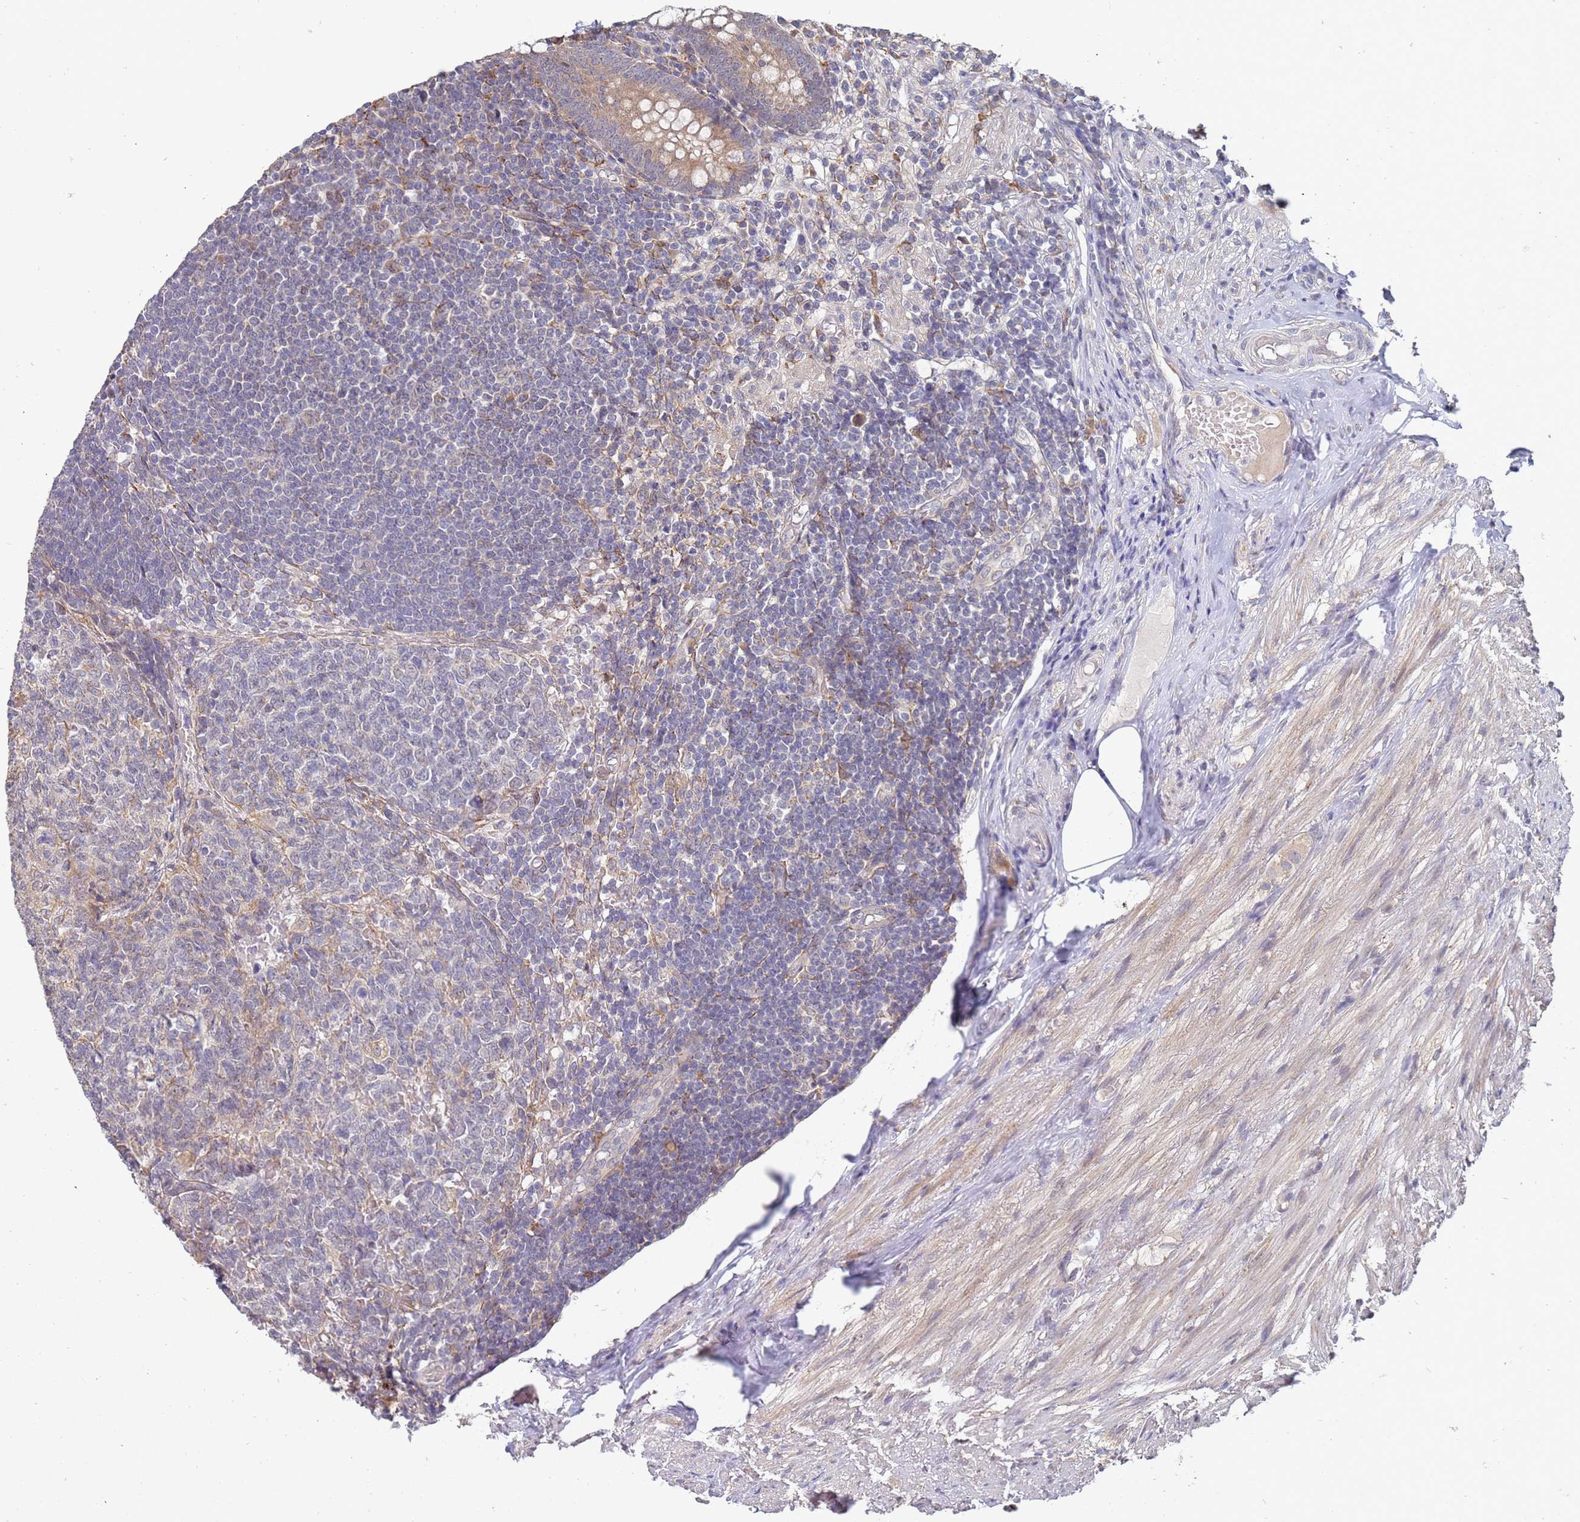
{"staining": {"intensity": "moderate", "quantity": ">75%", "location": "cytoplasmic/membranous"}, "tissue": "appendix", "cell_type": "Glandular cells", "image_type": "normal", "snomed": [{"axis": "morphology", "description": "Normal tissue, NOS"}, {"axis": "topography", "description": "Appendix"}], "caption": "IHC photomicrograph of unremarkable appendix: human appendix stained using immunohistochemistry (IHC) shows medium levels of moderate protein expression localized specifically in the cytoplasmic/membranous of glandular cells, appearing as a cytoplasmic/membranous brown color.", "gene": "VRK2", "patient": {"sex": "male", "age": 83}}